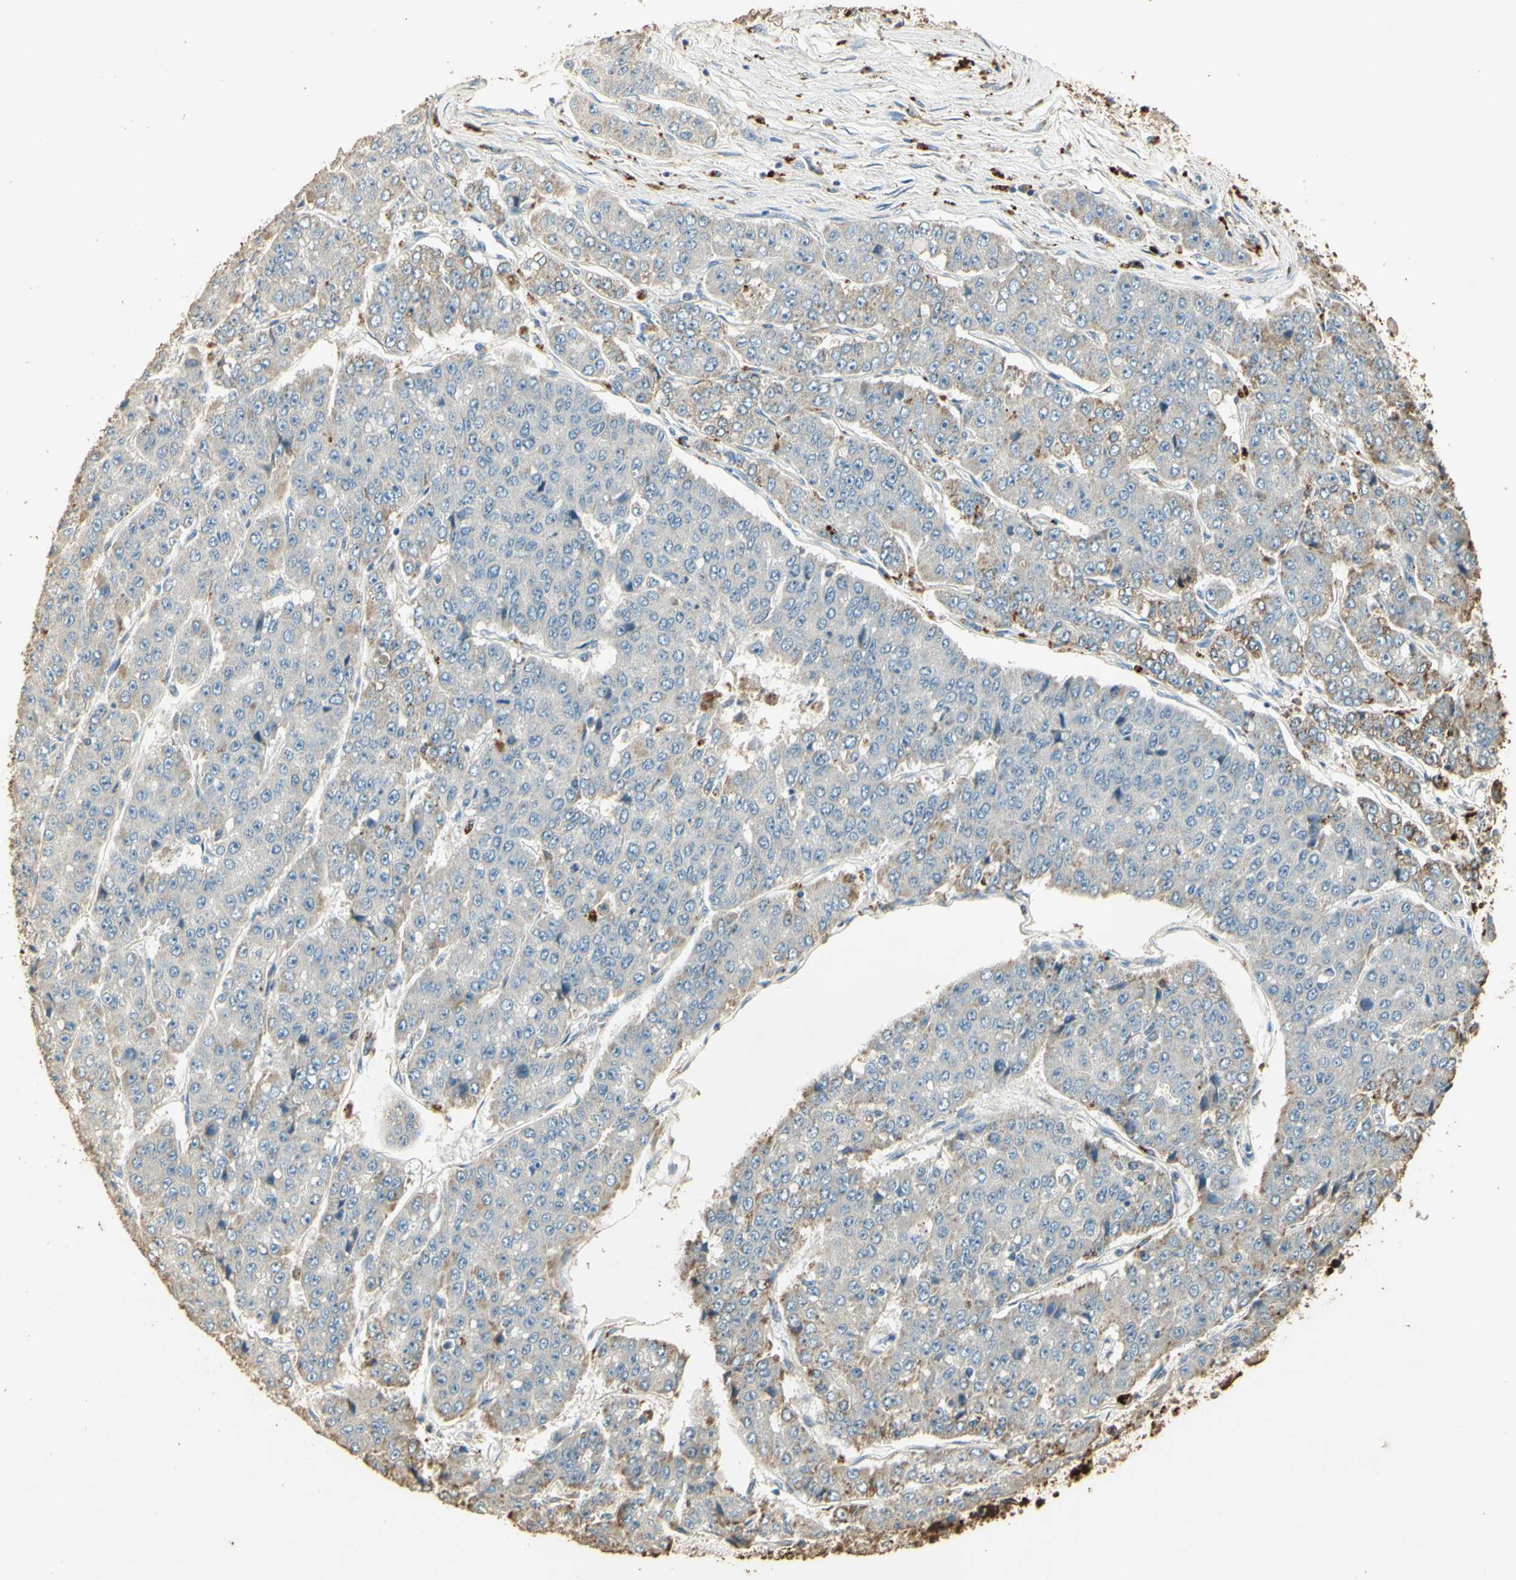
{"staining": {"intensity": "moderate", "quantity": "<25%", "location": "cytoplasmic/membranous"}, "tissue": "pancreatic cancer", "cell_type": "Tumor cells", "image_type": "cancer", "snomed": [{"axis": "morphology", "description": "Adenocarcinoma, NOS"}, {"axis": "topography", "description": "Pancreas"}], "caption": "Immunohistochemistry (IHC) of pancreatic cancer exhibits low levels of moderate cytoplasmic/membranous staining in about <25% of tumor cells.", "gene": "ARHGEF17", "patient": {"sex": "male", "age": 50}}